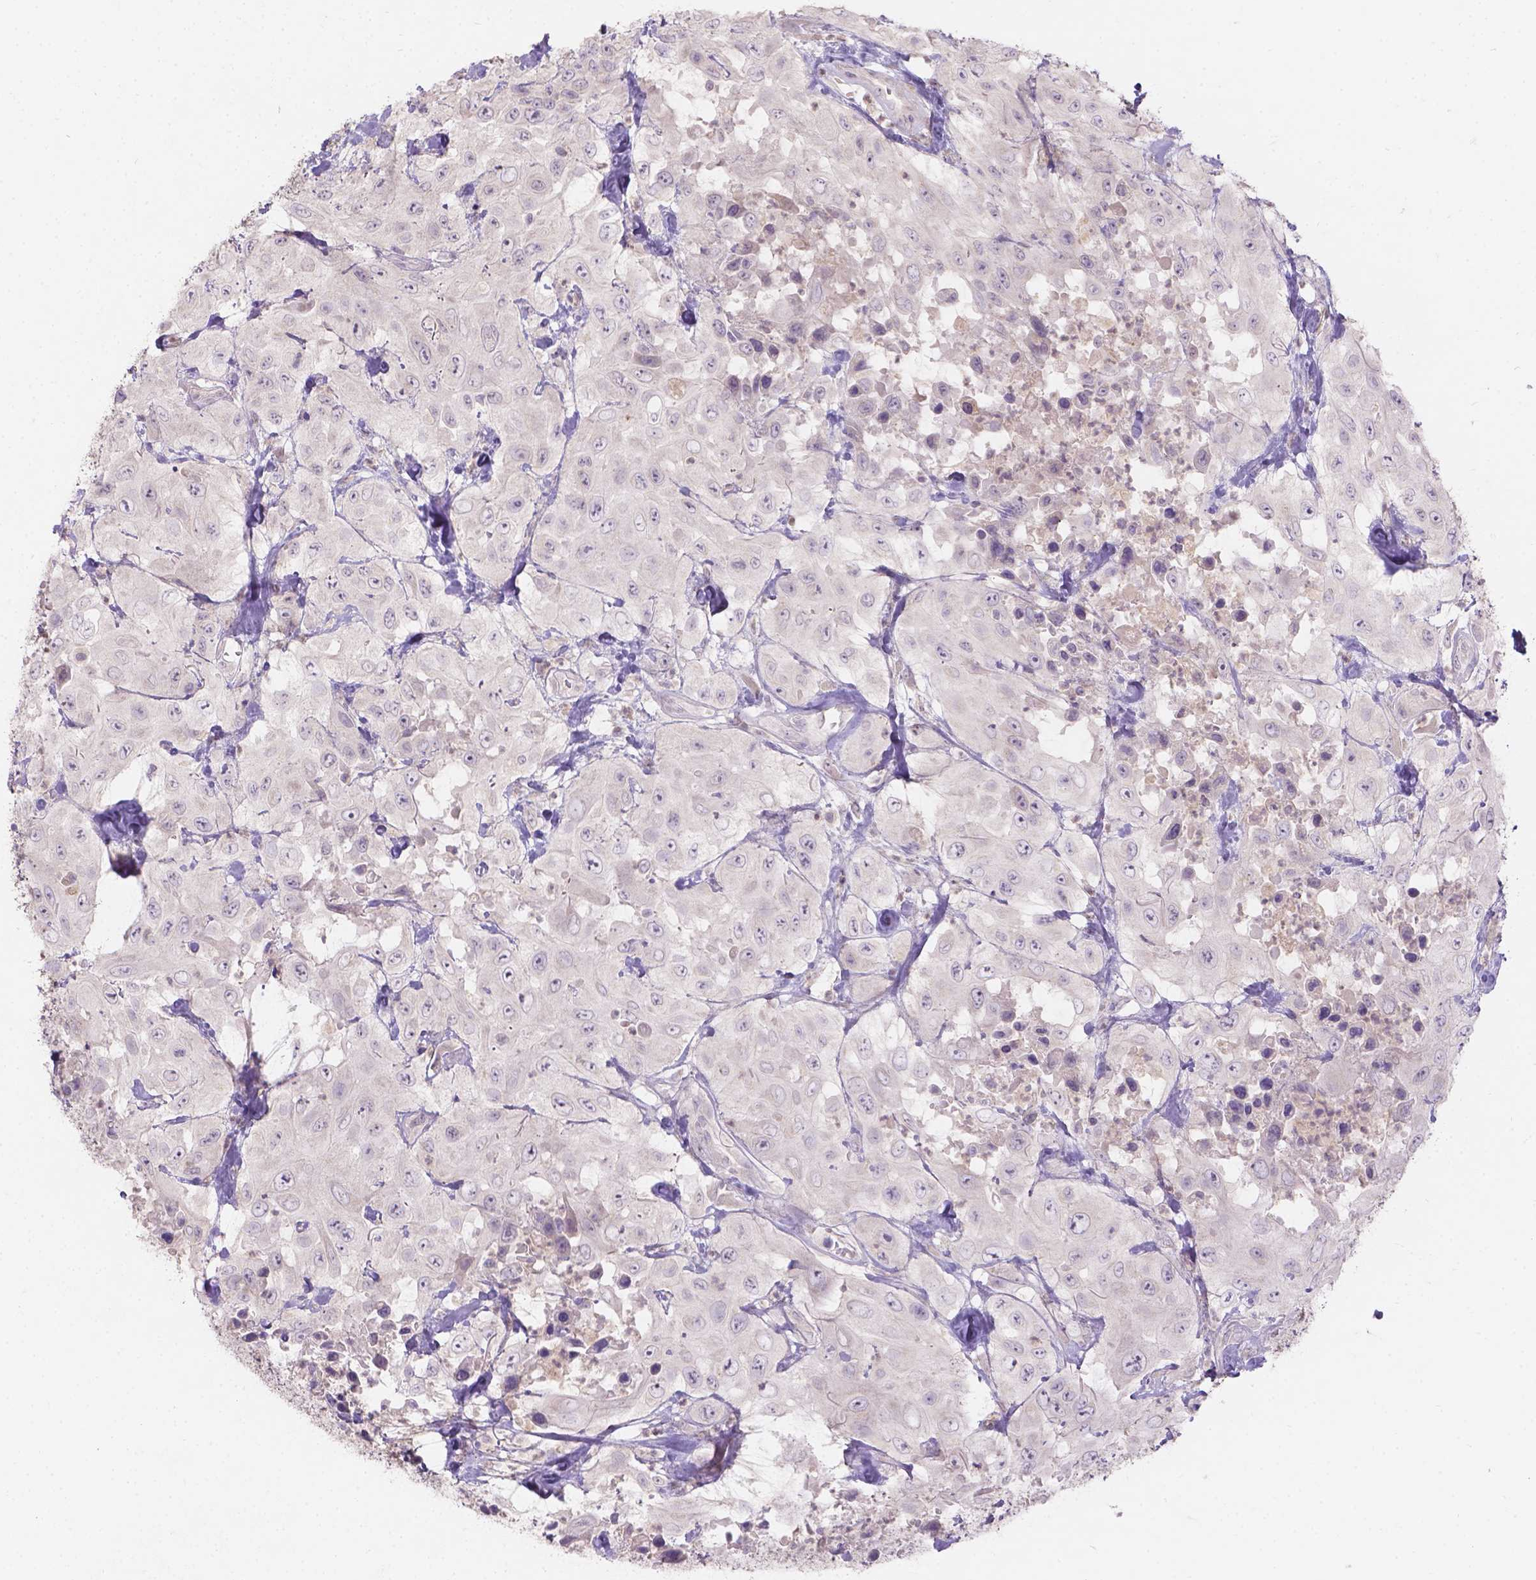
{"staining": {"intensity": "negative", "quantity": "none", "location": "none"}, "tissue": "urothelial cancer", "cell_type": "Tumor cells", "image_type": "cancer", "snomed": [{"axis": "morphology", "description": "Urothelial carcinoma, High grade"}, {"axis": "topography", "description": "Urinary bladder"}], "caption": "Human urothelial carcinoma (high-grade) stained for a protein using immunohistochemistry (IHC) shows no staining in tumor cells.", "gene": "DCAF4L1", "patient": {"sex": "male", "age": 79}}